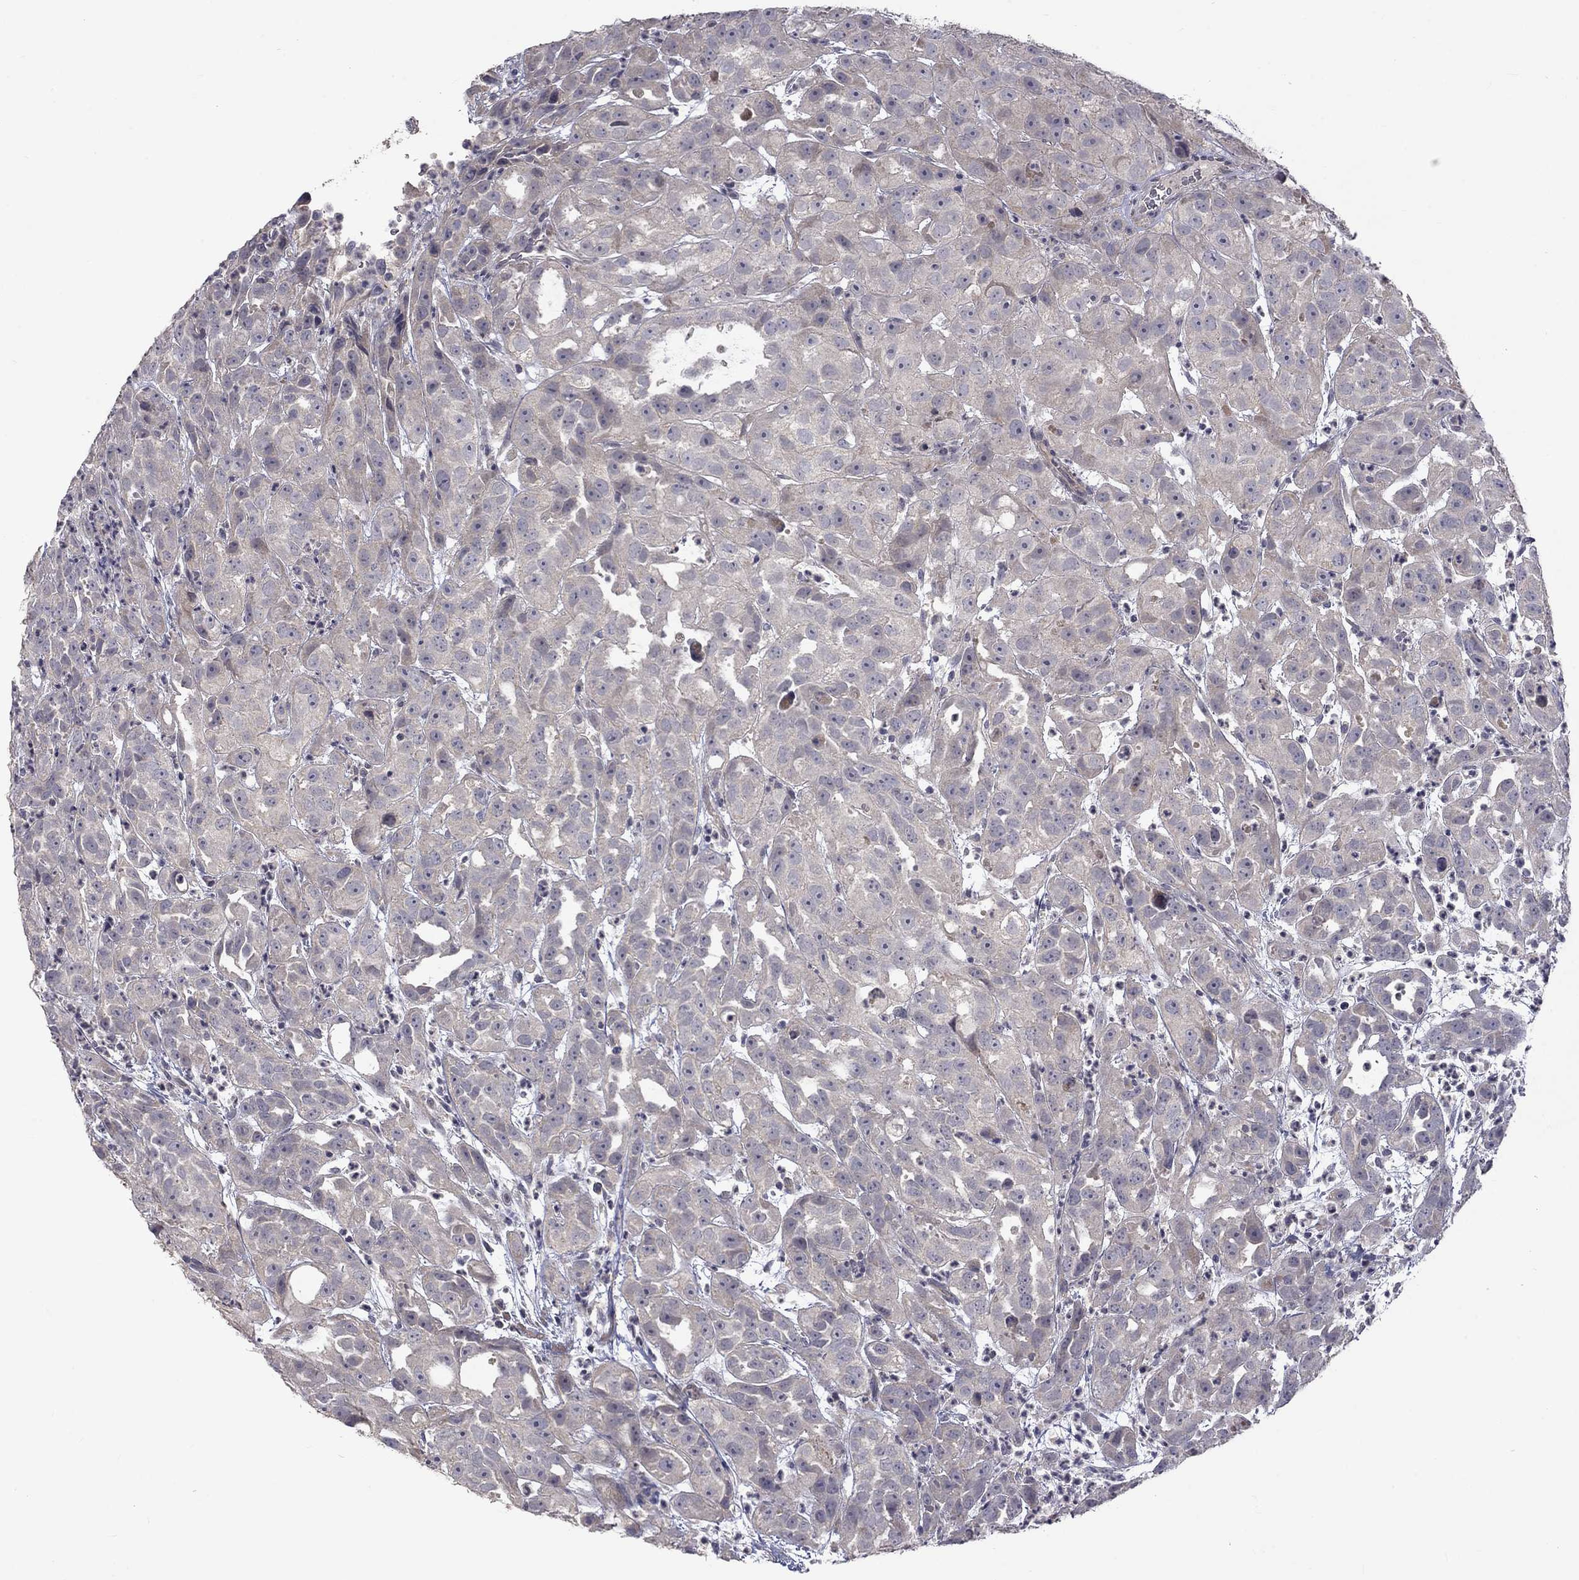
{"staining": {"intensity": "negative", "quantity": "none", "location": "none"}, "tissue": "urothelial cancer", "cell_type": "Tumor cells", "image_type": "cancer", "snomed": [{"axis": "morphology", "description": "Urothelial carcinoma, High grade"}, {"axis": "topography", "description": "Urinary bladder"}], "caption": "Tumor cells show no significant expression in urothelial carcinoma (high-grade). (Immunohistochemistry (ihc), brightfield microscopy, high magnification).", "gene": "SLC39A14", "patient": {"sex": "female", "age": 41}}